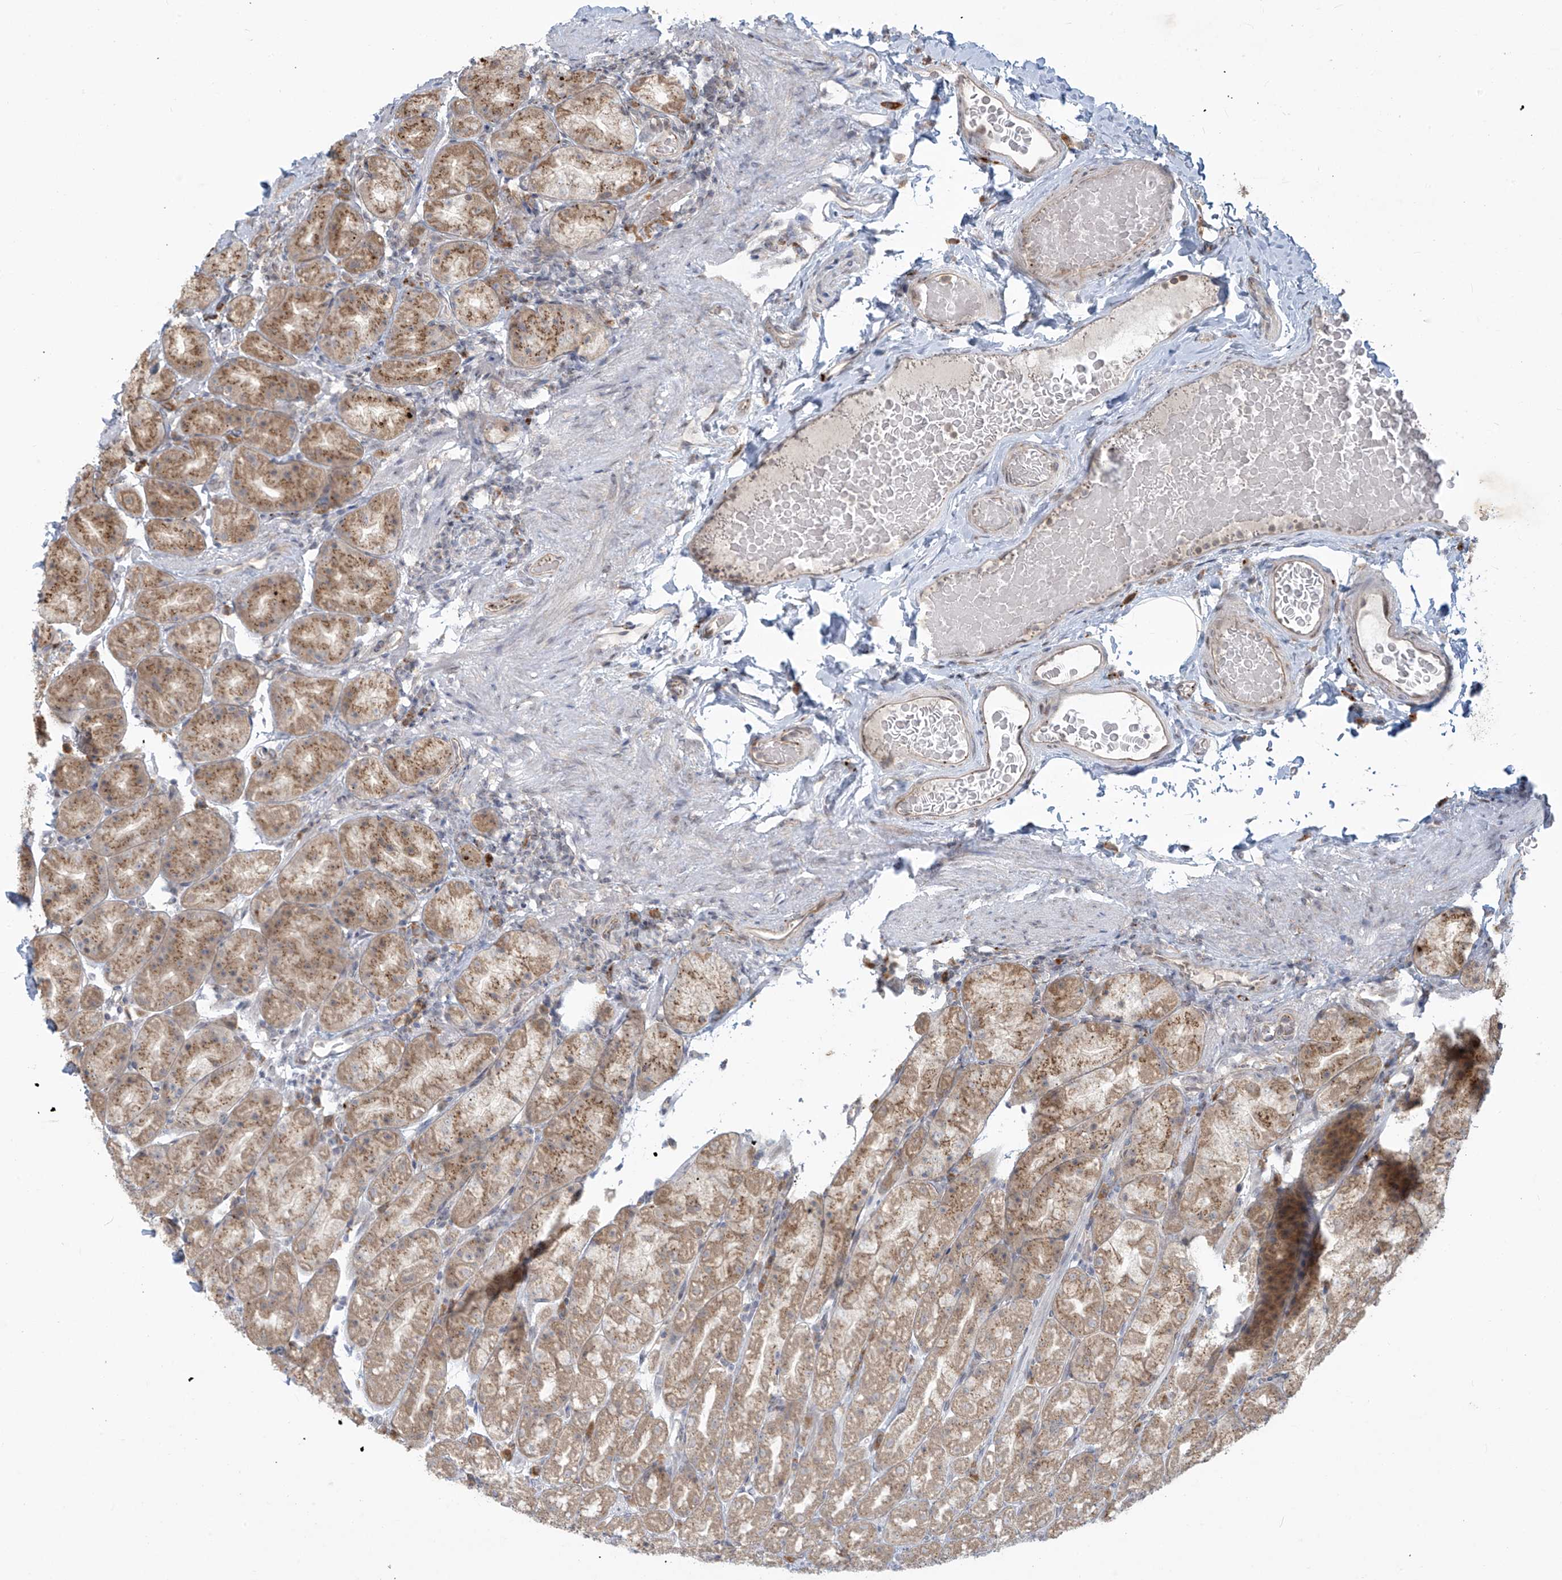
{"staining": {"intensity": "moderate", "quantity": "25%-75%", "location": "cytoplasmic/membranous"}, "tissue": "stomach", "cell_type": "Glandular cells", "image_type": "normal", "snomed": [{"axis": "morphology", "description": "Normal tissue, NOS"}, {"axis": "topography", "description": "Stomach, upper"}], "caption": "IHC (DAB) staining of unremarkable human stomach shows moderate cytoplasmic/membranous protein staining in about 25%-75% of glandular cells.", "gene": "PLEKHM3", "patient": {"sex": "male", "age": 68}}